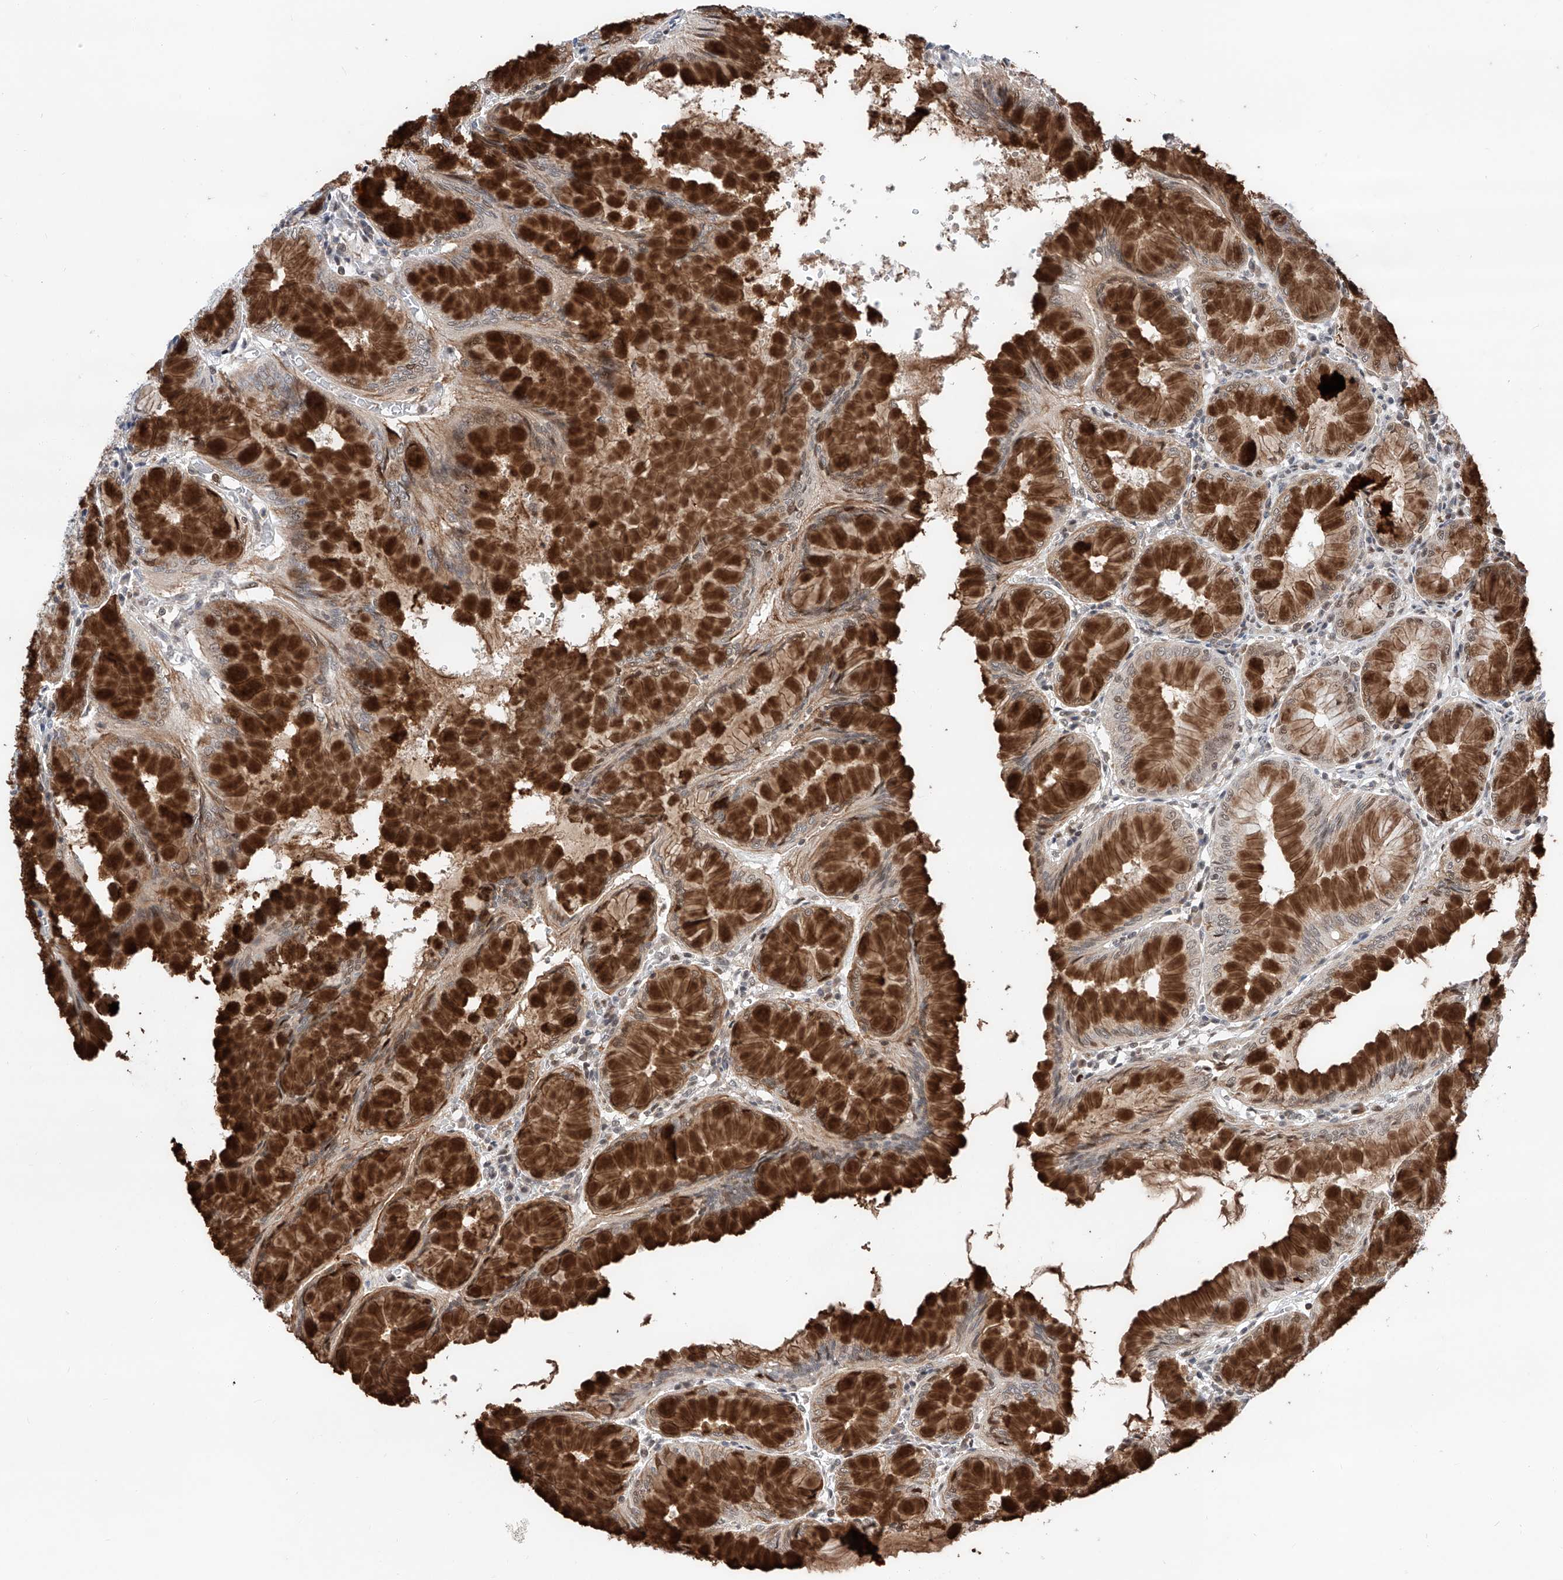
{"staining": {"intensity": "strong", "quantity": ">75%", "location": "cytoplasmic/membranous,nuclear"}, "tissue": "stomach", "cell_type": "Glandular cells", "image_type": "normal", "snomed": [{"axis": "morphology", "description": "Normal tissue, NOS"}, {"axis": "topography", "description": "Stomach, lower"}], "caption": "Immunohistochemistry staining of normal stomach, which shows high levels of strong cytoplasmic/membranous,nuclear expression in about >75% of glandular cells indicating strong cytoplasmic/membranous,nuclear protein positivity. The staining was performed using DAB (brown) for protein detection and nuclei were counterstained in hematoxylin (blue).", "gene": "SNRNP200", "patient": {"sex": "female", "age": 56}}